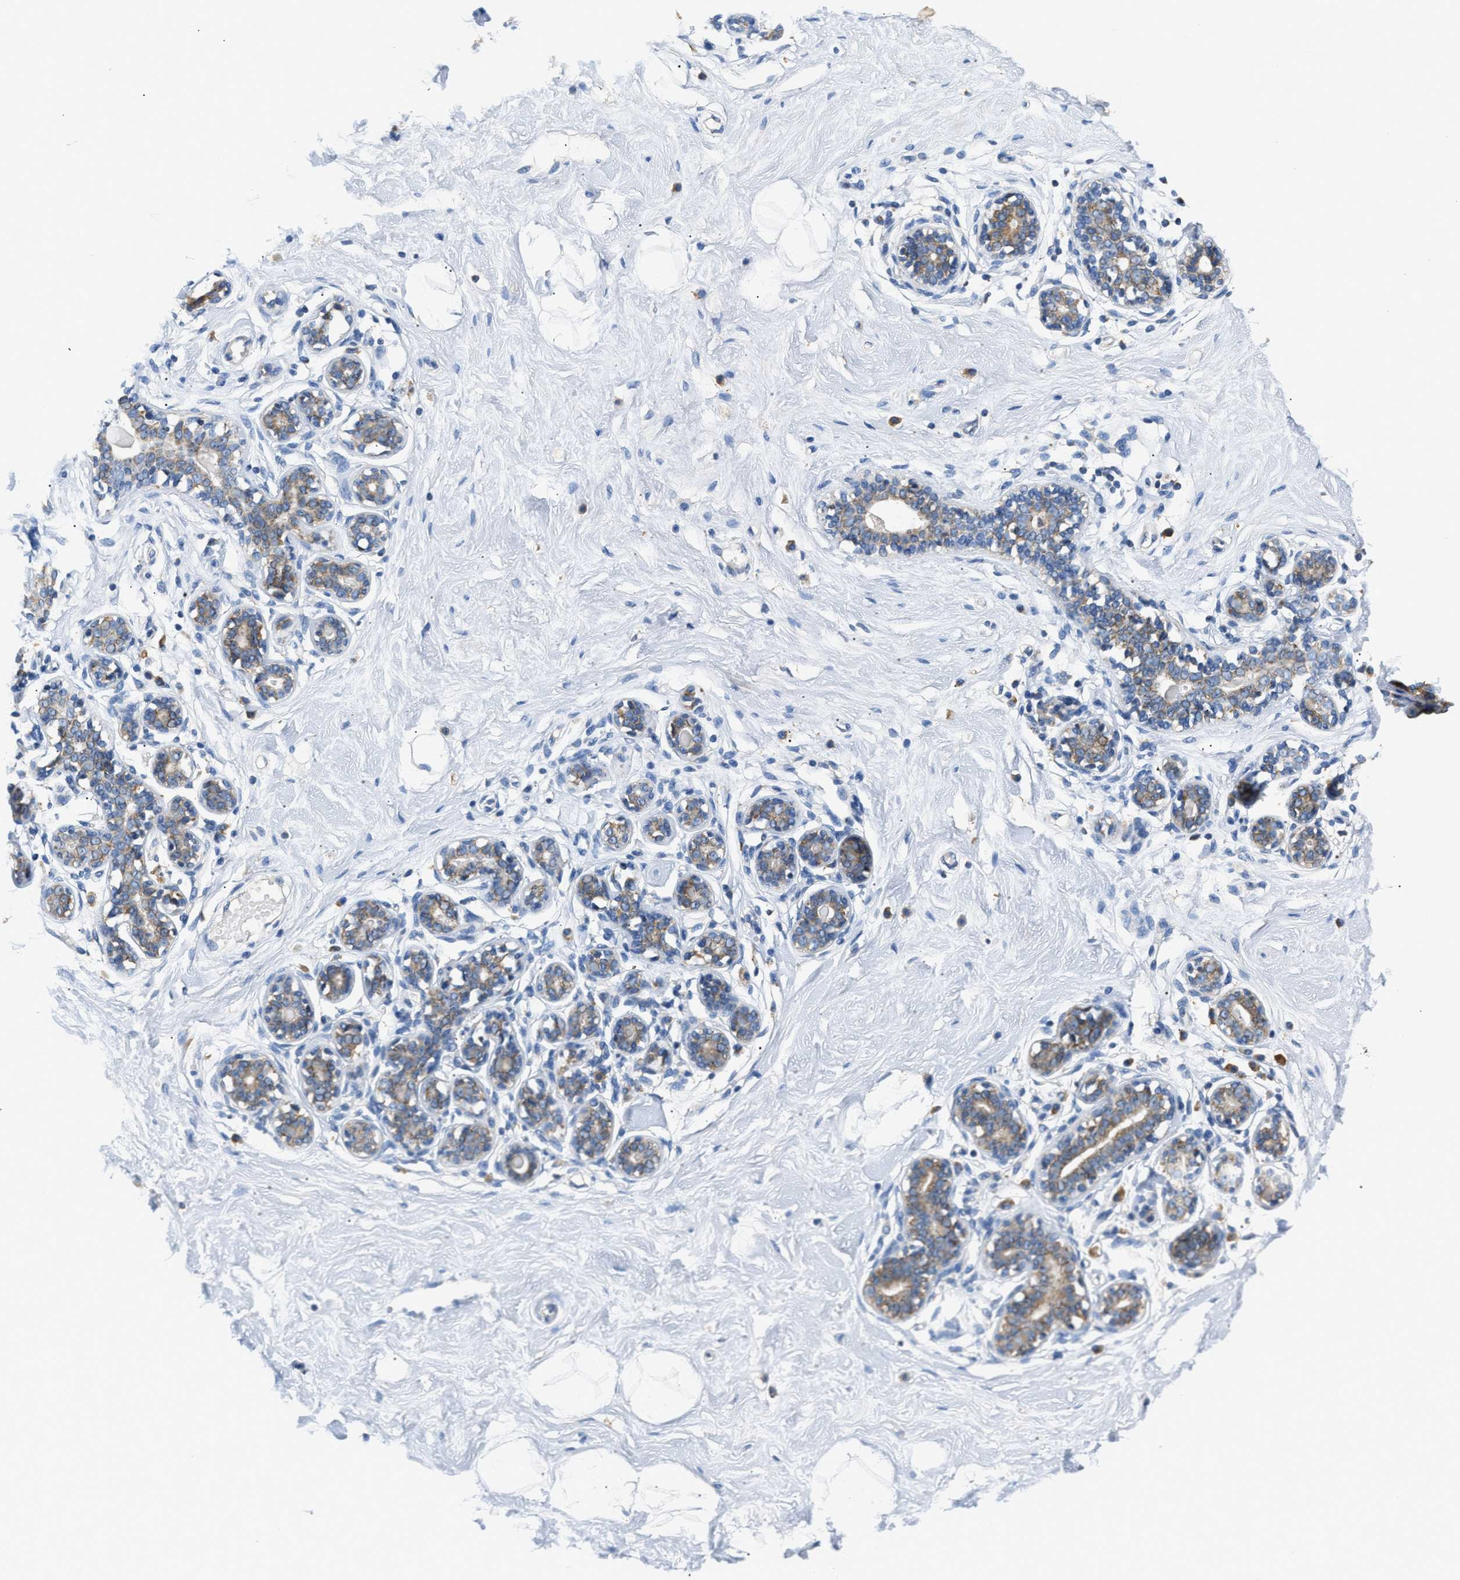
{"staining": {"intensity": "negative", "quantity": "none", "location": "none"}, "tissue": "breast", "cell_type": "Adipocytes", "image_type": "normal", "snomed": [{"axis": "morphology", "description": "Normal tissue, NOS"}, {"axis": "topography", "description": "Breast"}], "caption": "Immunohistochemistry (IHC) histopathology image of normal breast: human breast stained with DAB (3,3'-diaminobenzidine) displays no significant protein staining in adipocytes.", "gene": "HDHD3", "patient": {"sex": "female", "age": 23}}